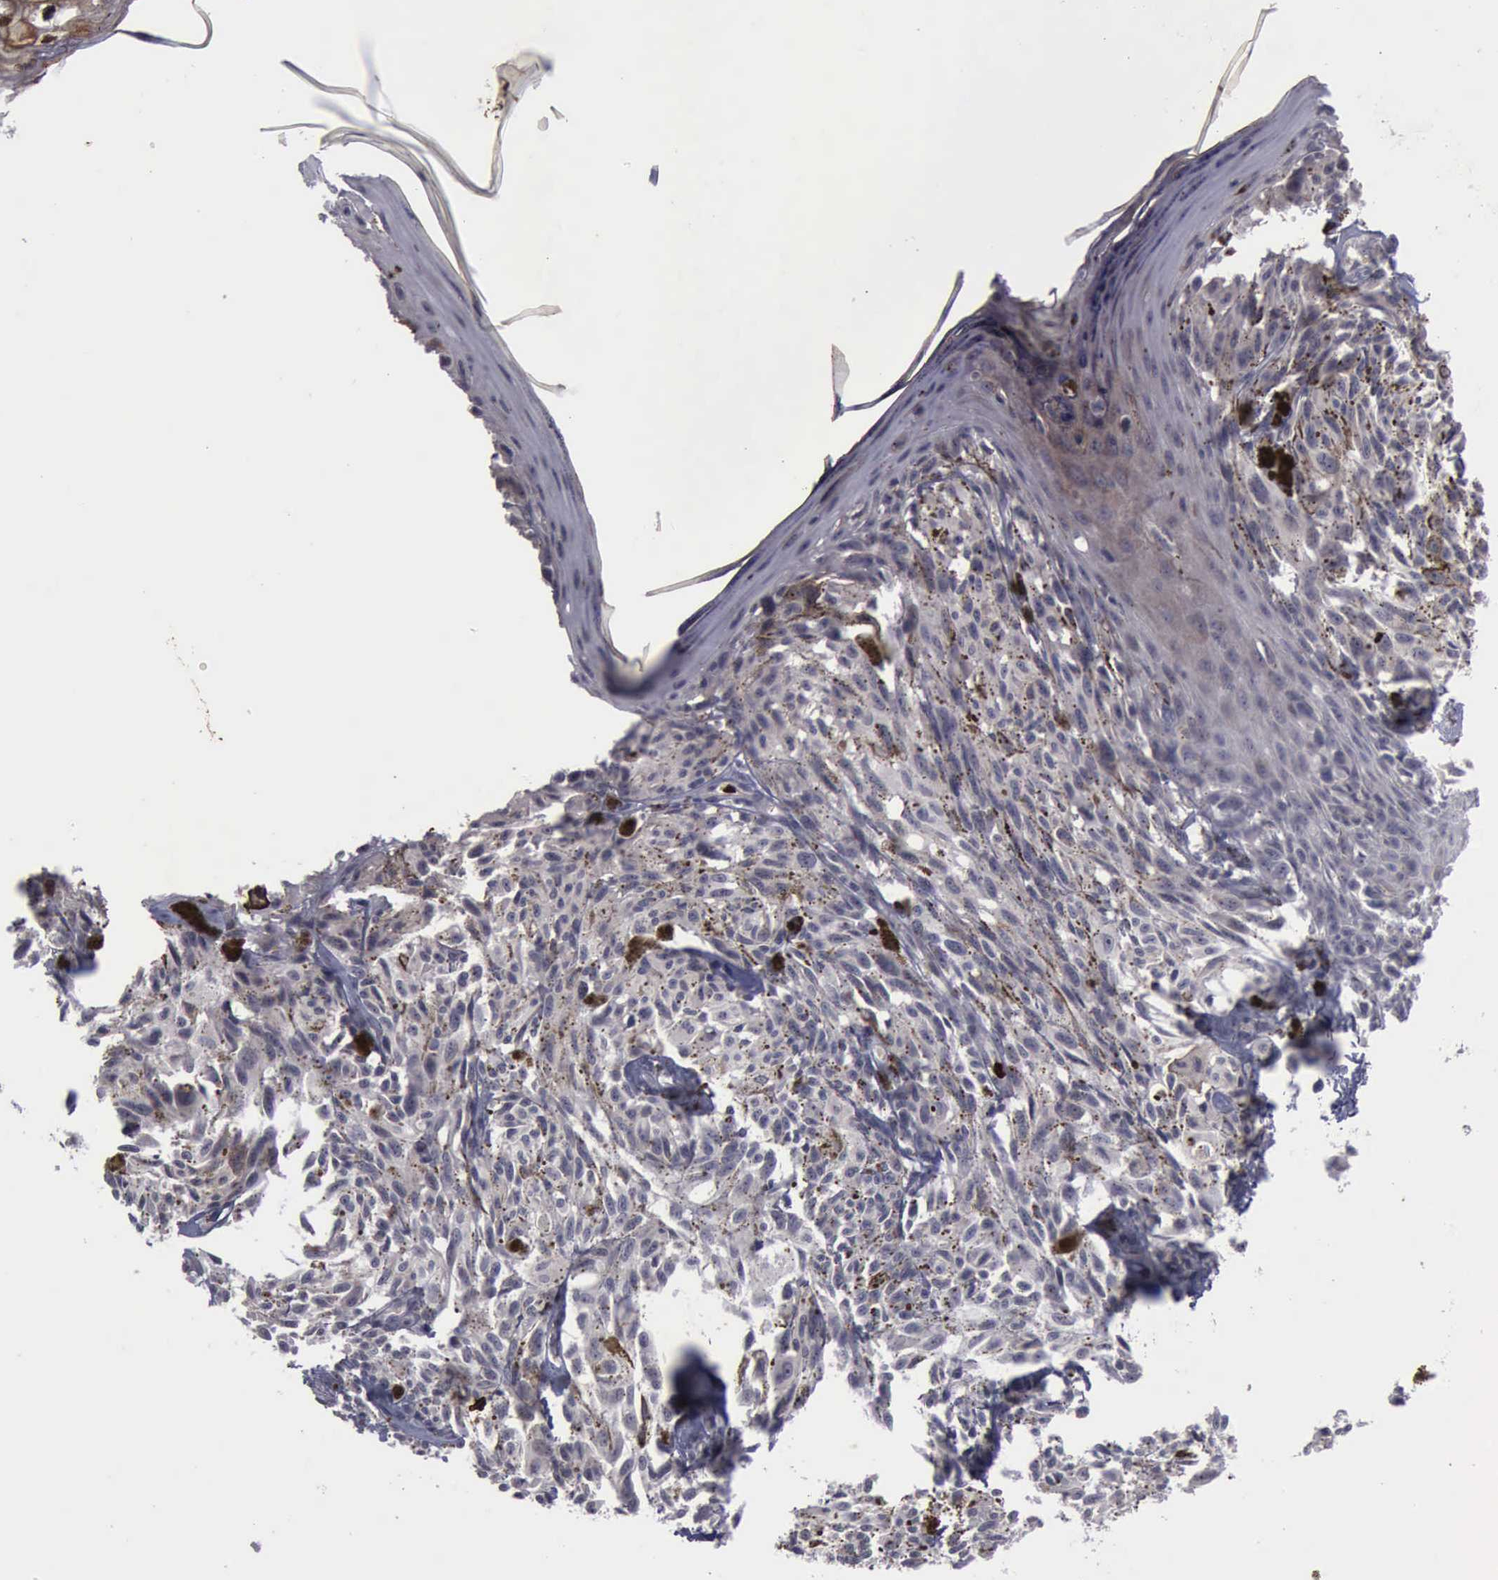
{"staining": {"intensity": "negative", "quantity": "none", "location": "none"}, "tissue": "melanoma", "cell_type": "Tumor cells", "image_type": "cancer", "snomed": [{"axis": "morphology", "description": "Malignant melanoma, NOS"}, {"axis": "topography", "description": "Skin"}], "caption": "Immunohistochemistry histopathology image of melanoma stained for a protein (brown), which displays no positivity in tumor cells. Brightfield microscopy of immunohistochemistry (IHC) stained with DAB (brown) and hematoxylin (blue), captured at high magnification.", "gene": "MMP9", "patient": {"sex": "male", "age": 67}}